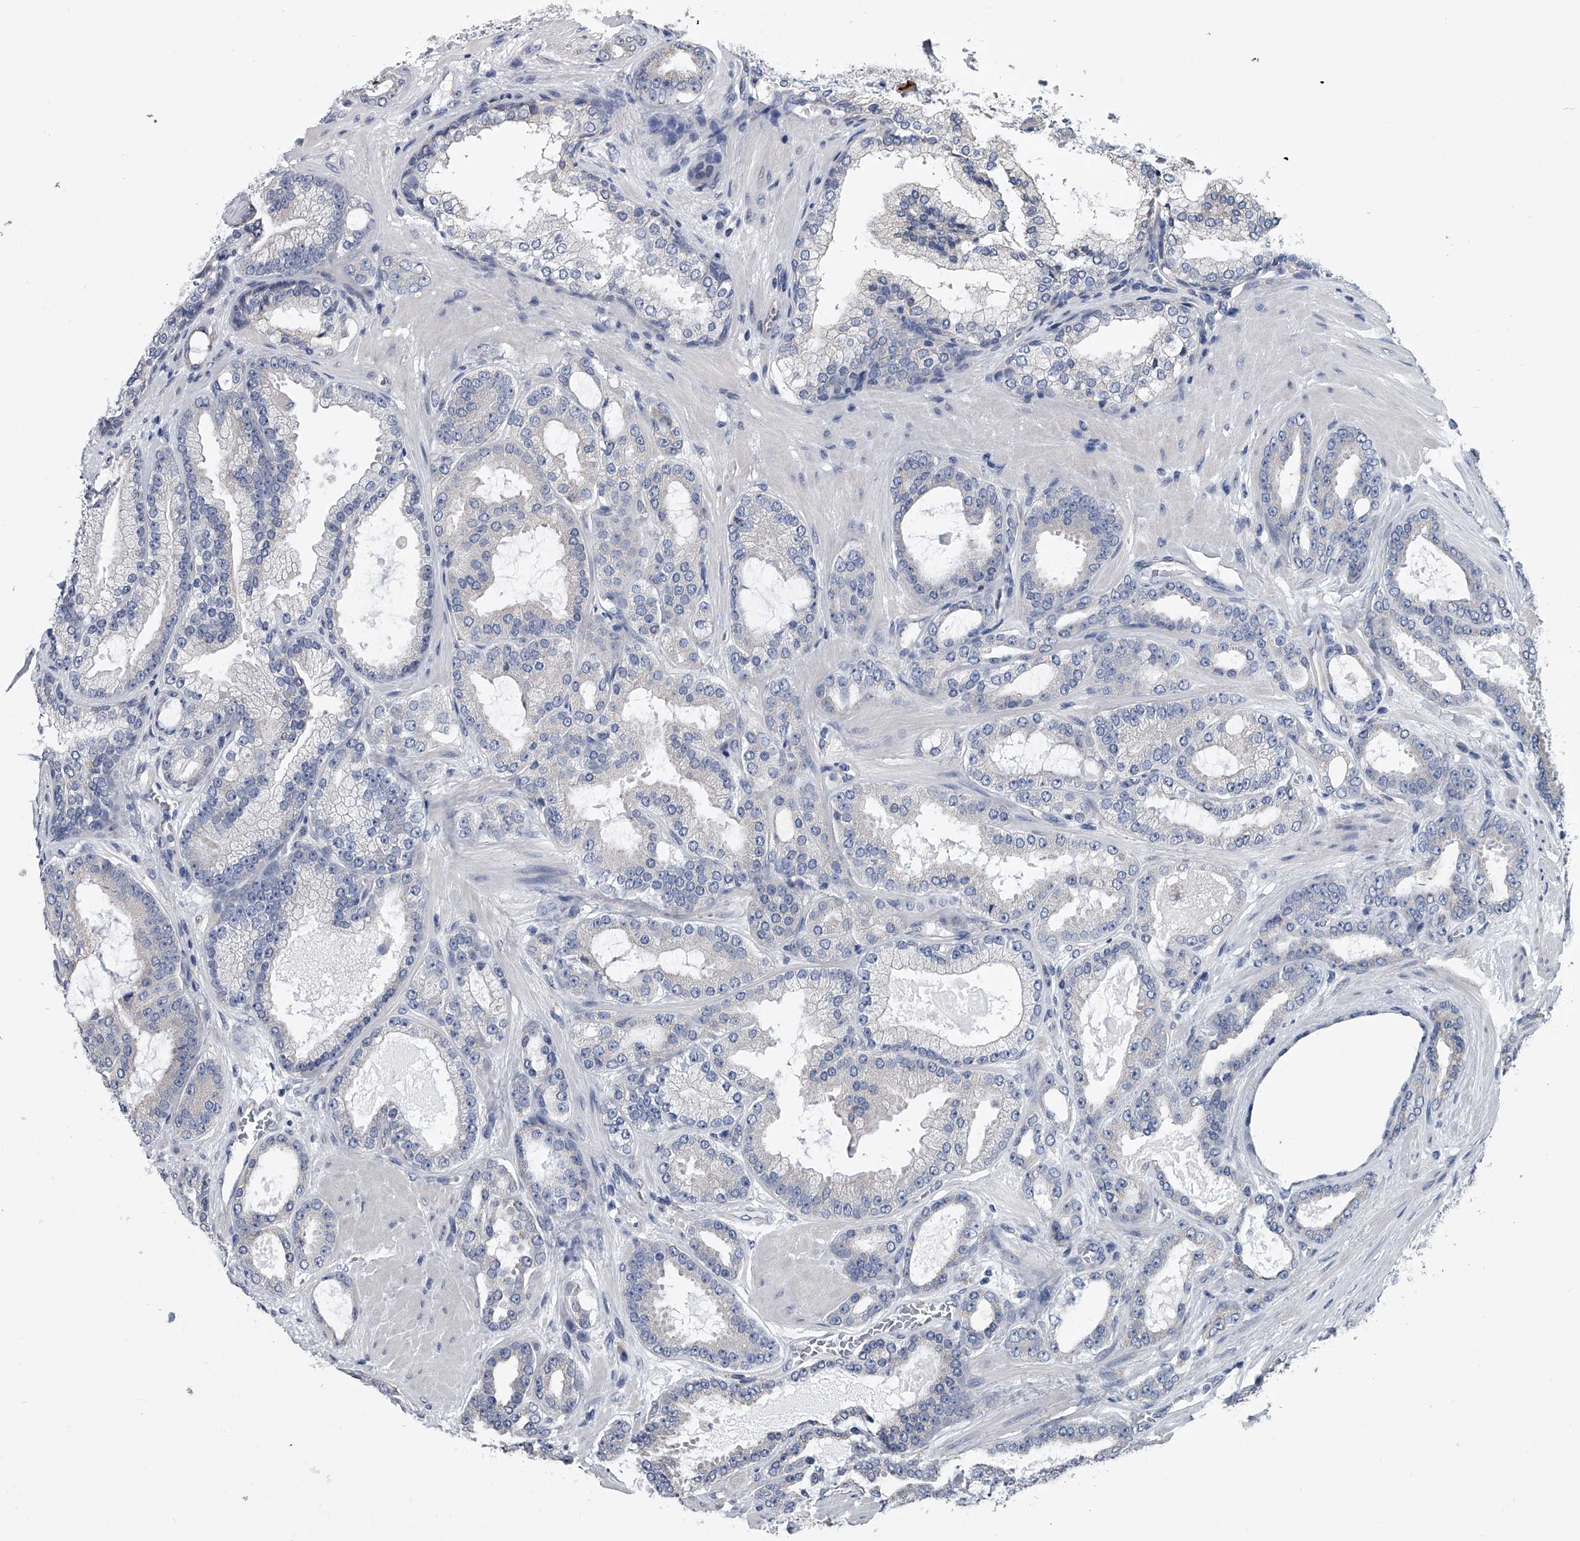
{"staining": {"intensity": "negative", "quantity": "none", "location": "none"}, "tissue": "prostate cancer", "cell_type": "Tumor cells", "image_type": "cancer", "snomed": [{"axis": "morphology", "description": "Adenocarcinoma, High grade"}, {"axis": "topography", "description": "Prostate"}], "caption": "Tumor cells show no significant staining in adenocarcinoma (high-grade) (prostate). (DAB (3,3'-diaminobenzidine) immunohistochemistry with hematoxylin counter stain).", "gene": "ABCG1", "patient": {"sex": "male", "age": 60}}